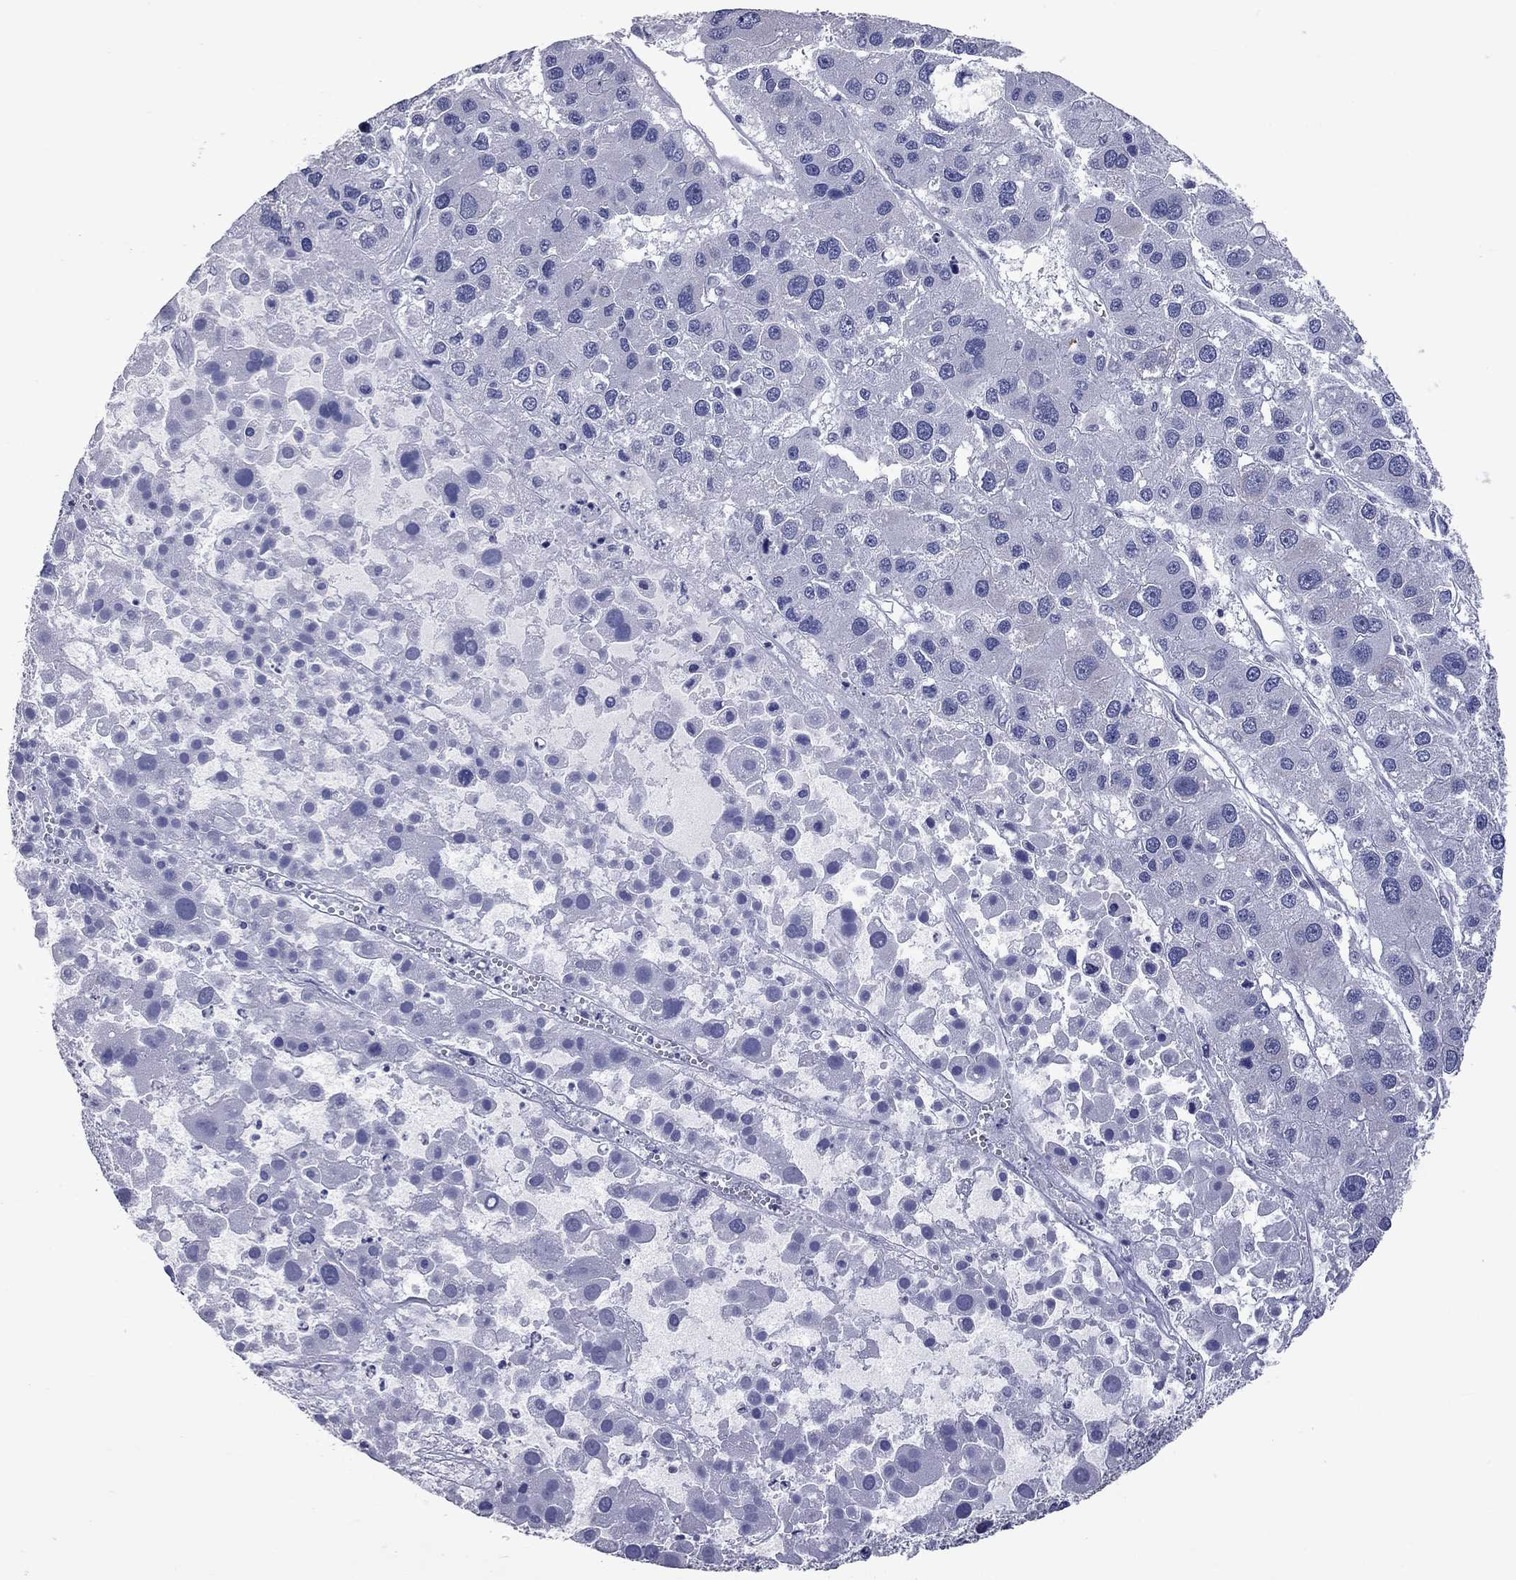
{"staining": {"intensity": "negative", "quantity": "none", "location": "none"}, "tissue": "liver cancer", "cell_type": "Tumor cells", "image_type": "cancer", "snomed": [{"axis": "morphology", "description": "Carcinoma, Hepatocellular, NOS"}, {"axis": "topography", "description": "Liver"}], "caption": "Protein analysis of liver cancer demonstrates no significant expression in tumor cells. The staining was performed using DAB to visualize the protein expression in brown, while the nuclei were stained in blue with hematoxylin (Magnification: 20x).", "gene": "SHOC2", "patient": {"sex": "male", "age": 73}}